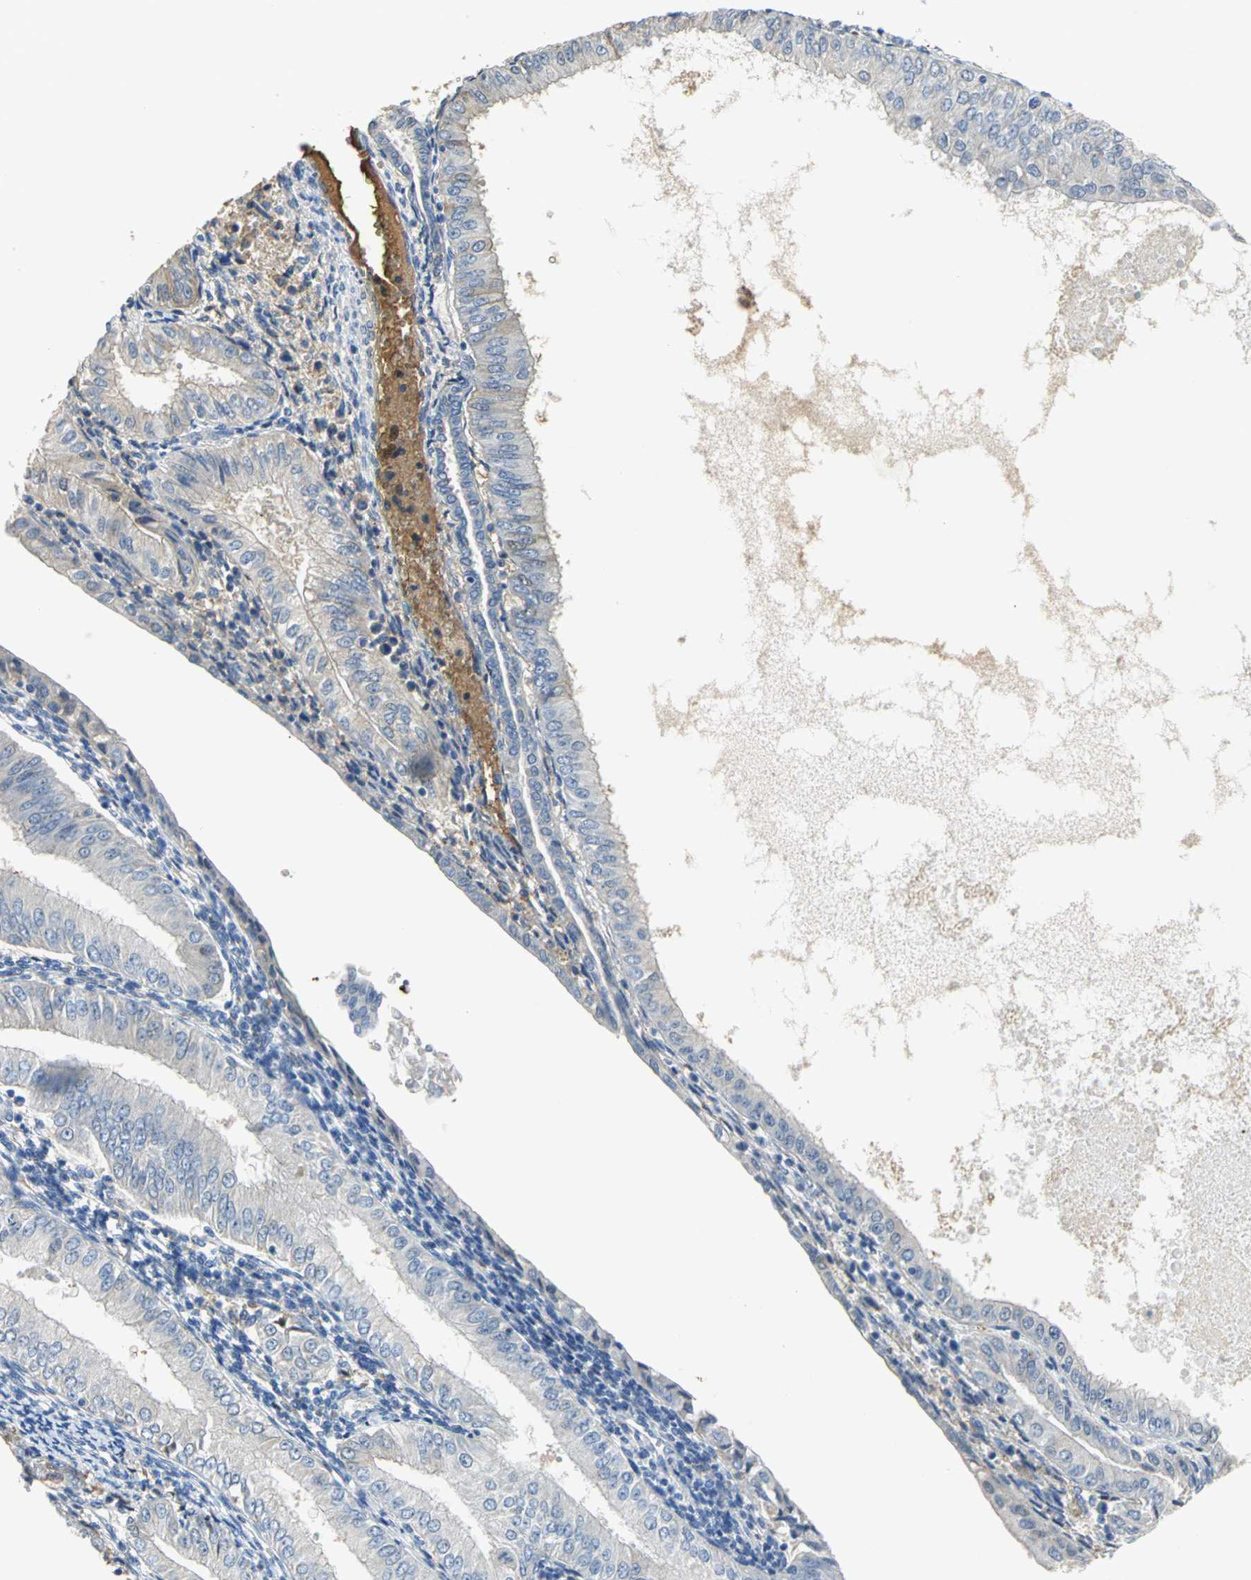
{"staining": {"intensity": "weak", "quantity": "25%-75%", "location": "cytoplasmic/membranous"}, "tissue": "endometrial cancer", "cell_type": "Tumor cells", "image_type": "cancer", "snomed": [{"axis": "morphology", "description": "Adenocarcinoma, NOS"}, {"axis": "topography", "description": "Endometrium"}], "caption": "Protein expression analysis of human endometrial cancer reveals weak cytoplasmic/membranous staining in approximately 25%-75% of tumor cells. Ihc stains the protein in brown and the nuclei are stained blue.", "gene": "GYG2", "patient": {"sex": "female", "age": 53}}